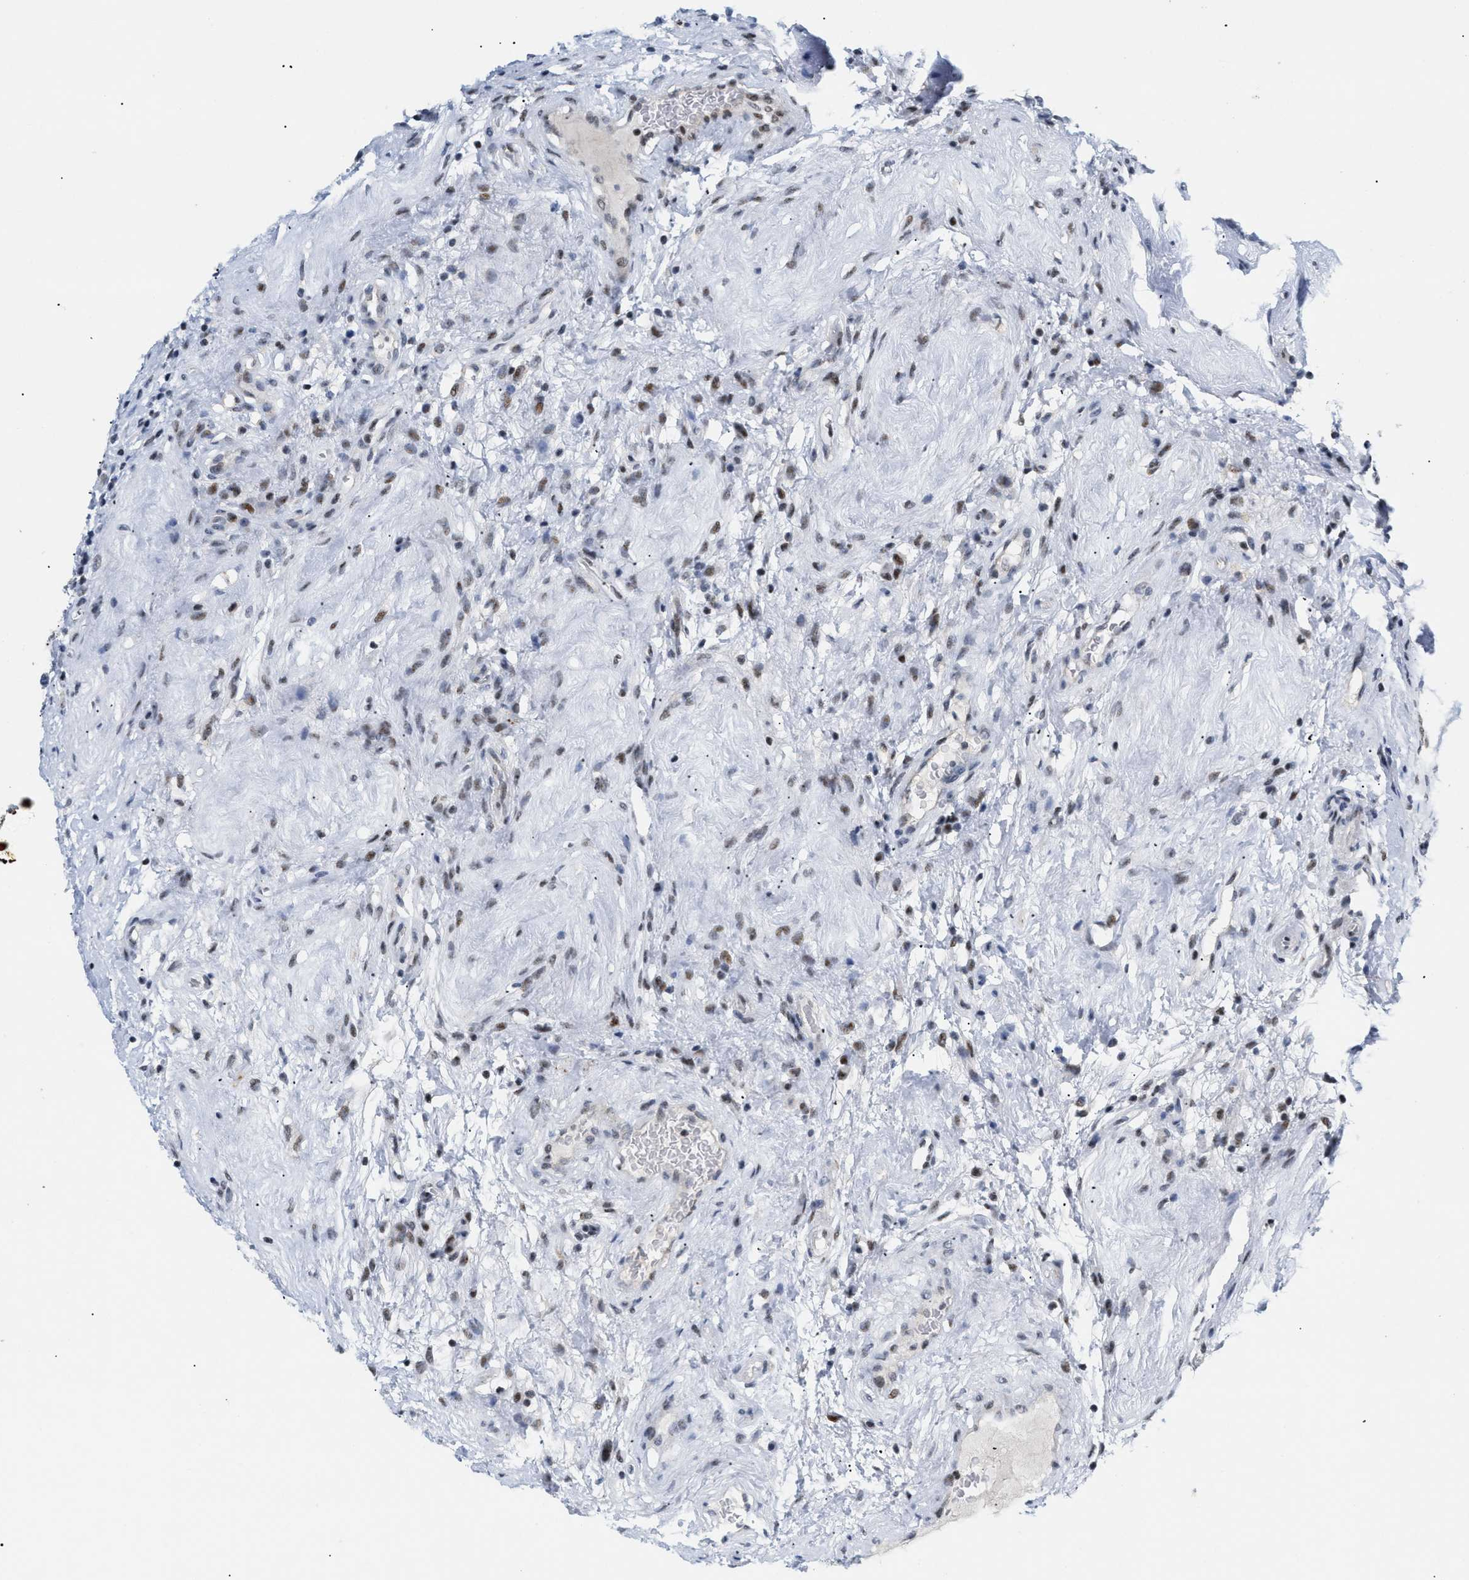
{"staining": {"intensity": "moderate", "quantity": ">75%", "location": "nuclear"}, "tissue": "testis cancer", "cell_type": "Tumor cells", "image_type": "cancer", "snomed": [{"axis": "morphology", "description": "Seminoma, NOS"}, {"axis": "topography", "description": "Testis"}], "caption": "Human seminoma (testis) stained with a brown dye displays moderate nuclear positive positivity in approximately >75% of tumor cells.", "gene": "MED1", "patient": {"sex": "male", "age": 43}}